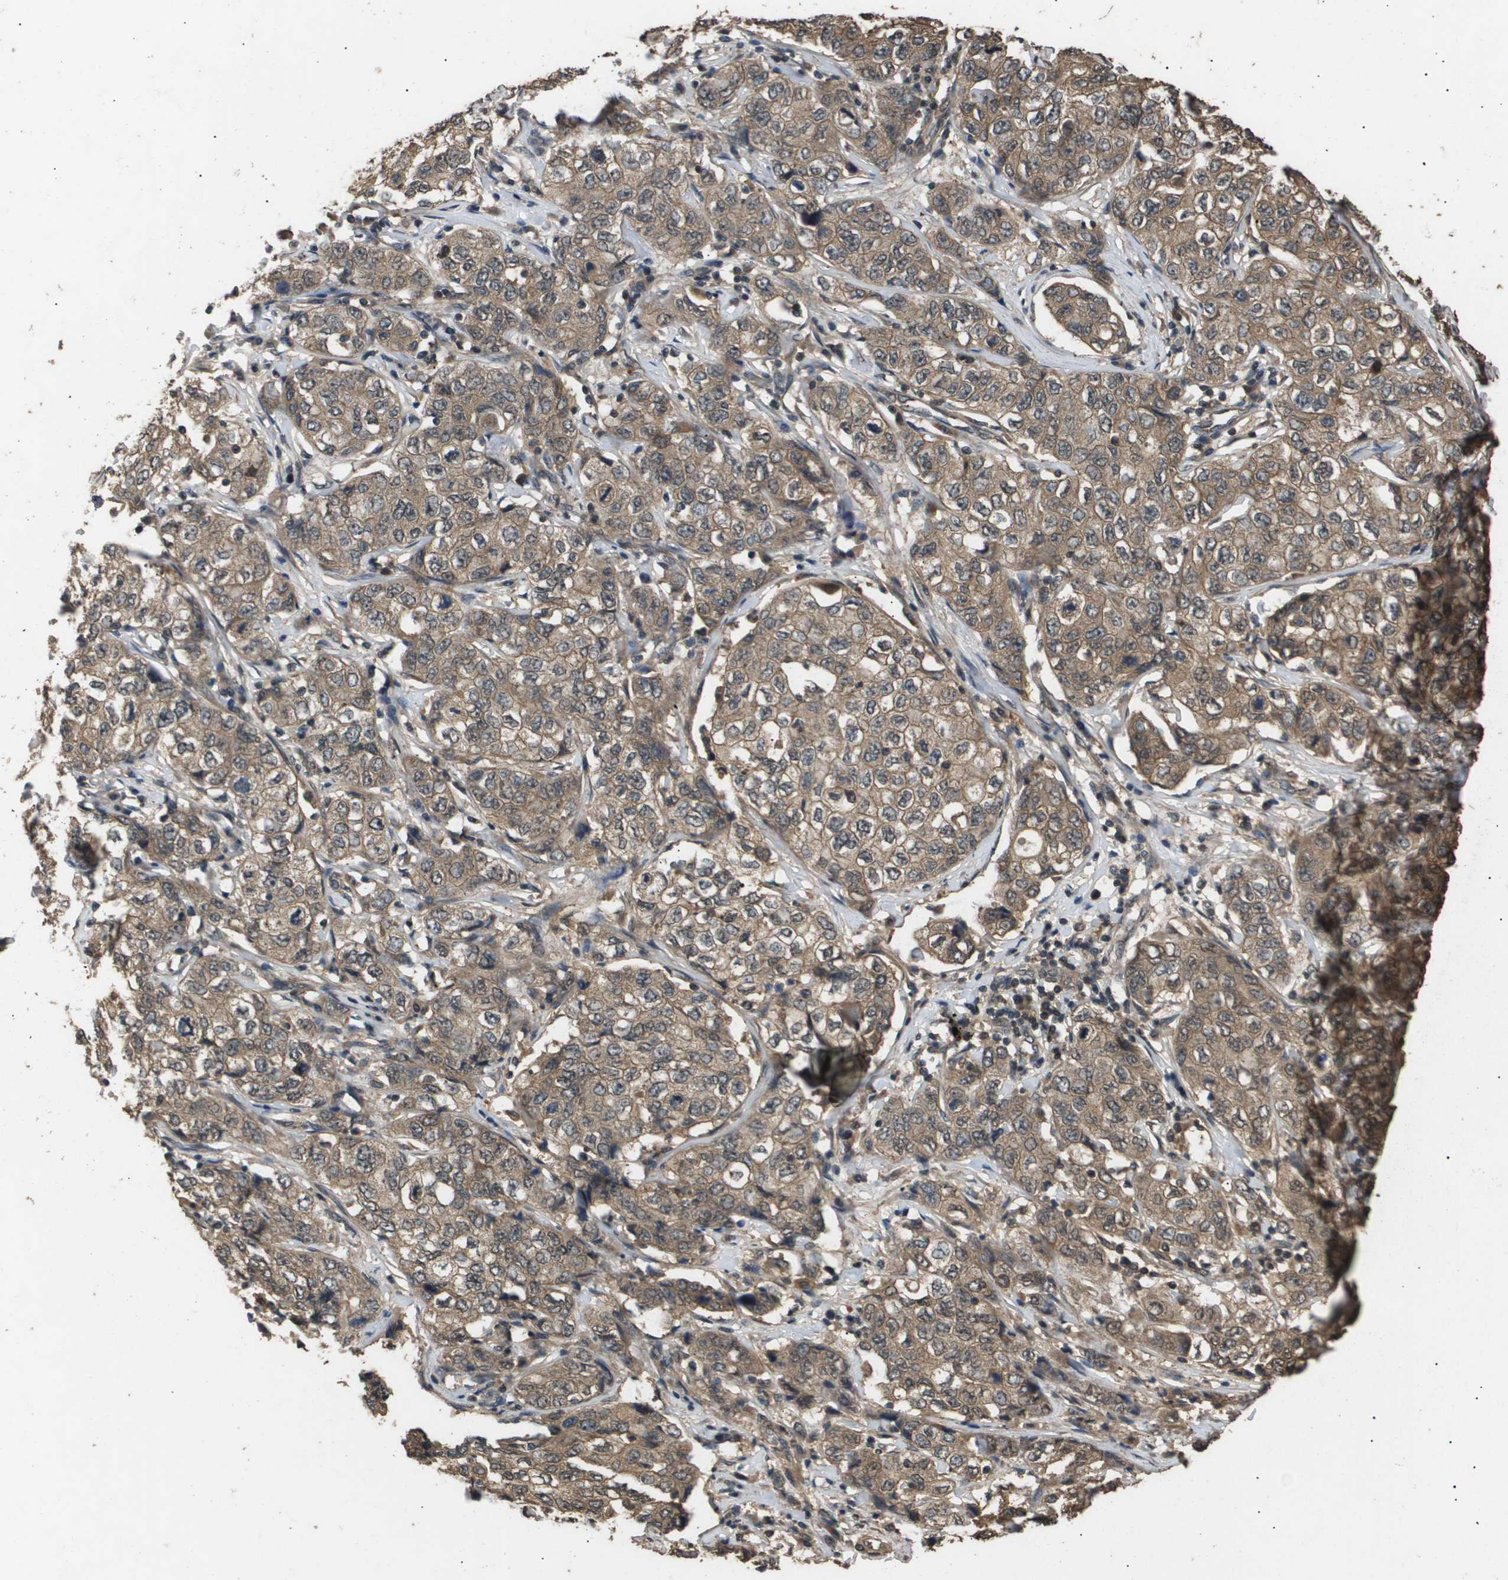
{"staining": {"intensity": "moderate", "quantity": ">75%", "location": "cytoplasmic/membranous"}, "tissue": "stomach cancer", "cell_type": "Tumor cells", "image_type": "cancer", "snomed": [{"axis": "morphology", "description": "Adenocarcinoma, NOS"}, {"axis": "topography", "description": "Stomach"}], "caption": "Tumor cells show medium levels of moderate cytoplasmic/membranous expression in approximately >75% of cells in adenocarcinoma (stomach). The staining is performed using DAB brown chromogen to label protein expression. The nuclei are counter-stained blue using hematoxylin.", "gene": "ING1", "patient": {"sex": "male", "age": 48}}